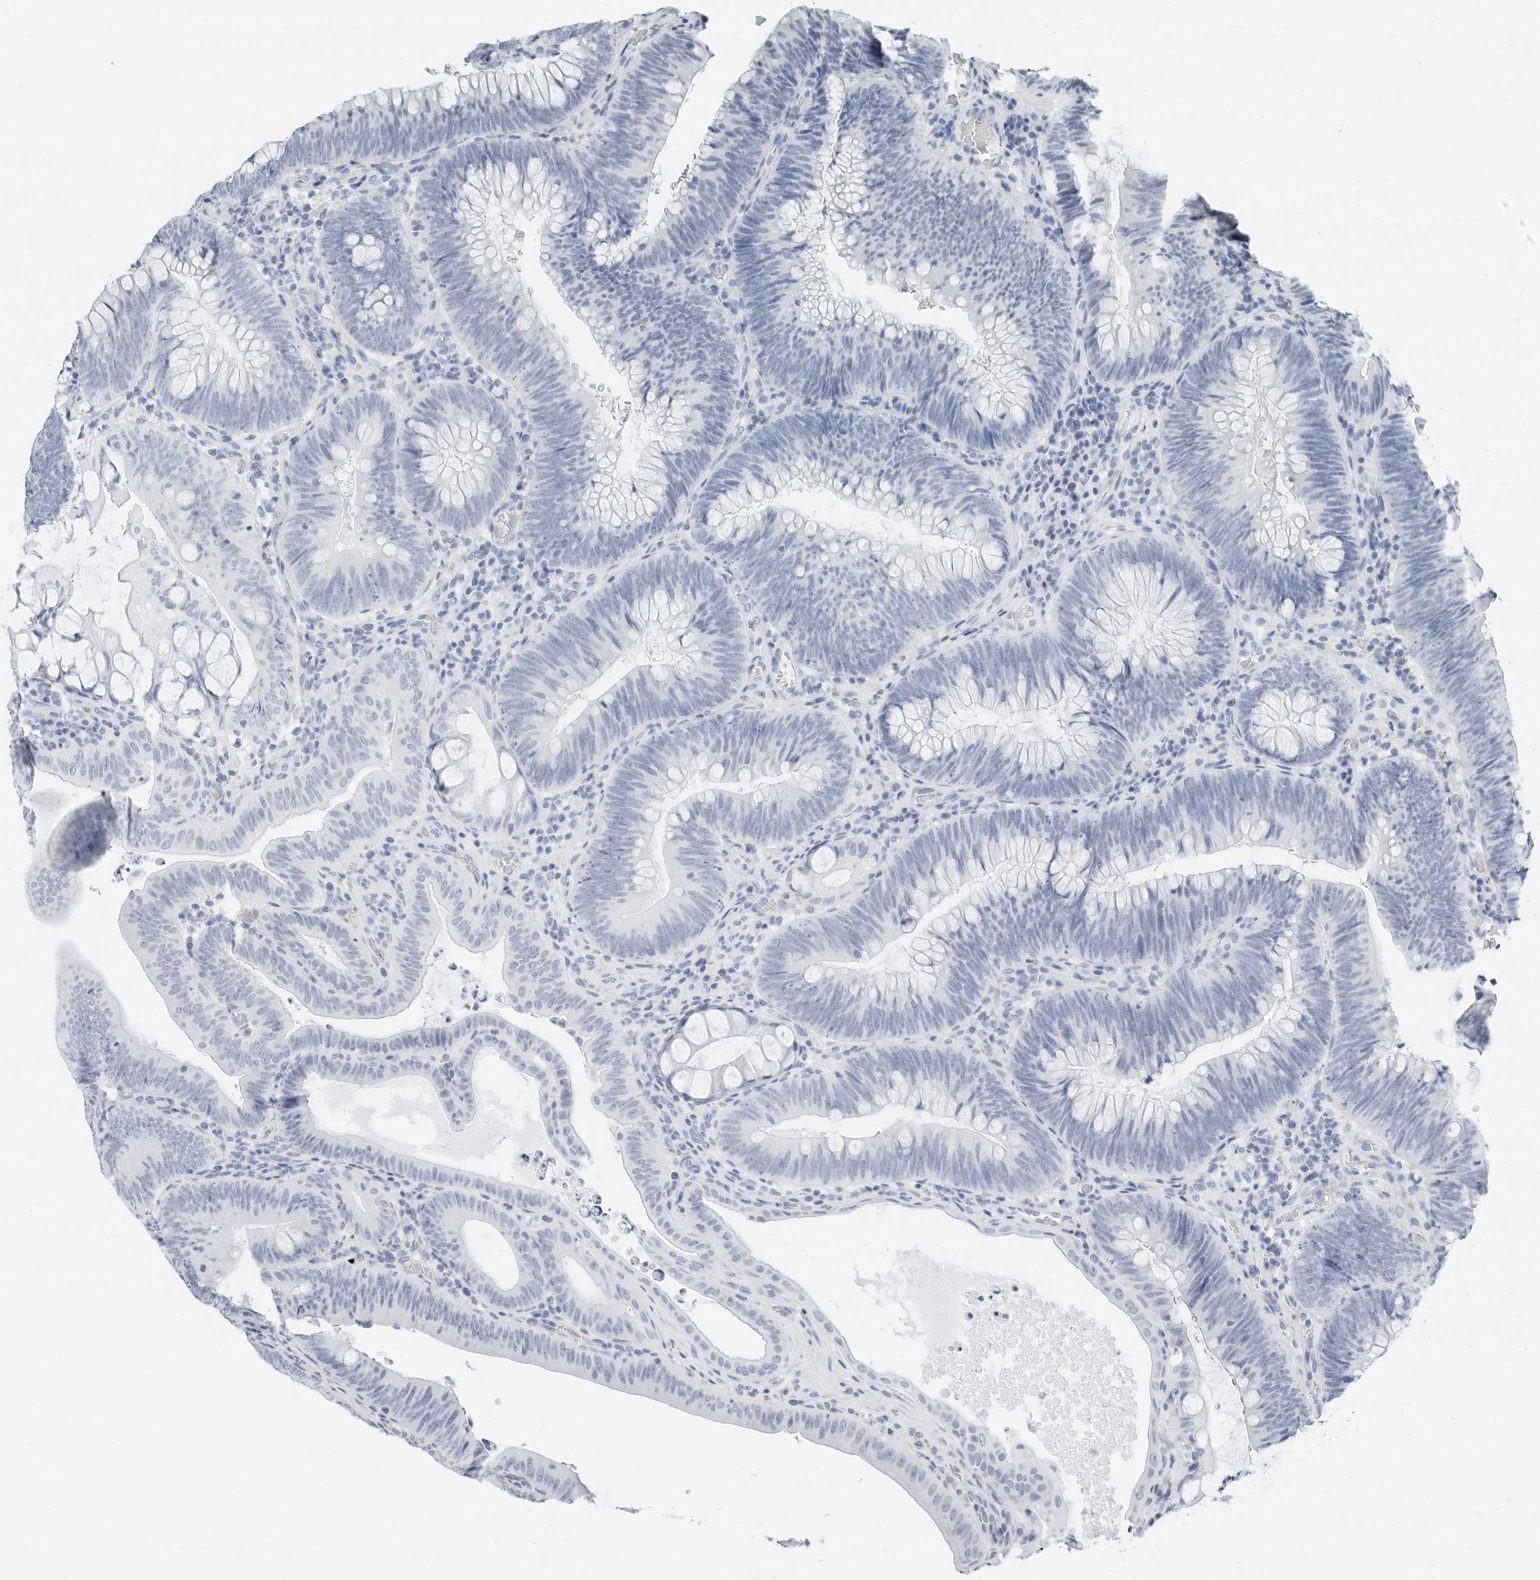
{"staining": {"intensity": "negative", "quantity": "none", "location": "none"}, "tissue": "colorectal cancer", "cell_type": "Tumor cells", "image_type": "cancer", "snomed": [{"axis": "morphology", "description": "Normal tissue, NOS"}, {"axis": "topography", "description": "Colon"}], "caption": "A photomicrograph of colorectal cancer stained for a protein reveals no brown staining in tumor cells. (Immunohistochemistry, brightfield microscopy, high magnification).", "gene": "SLPI", "patient": {"sex": "female", "age": 82}}